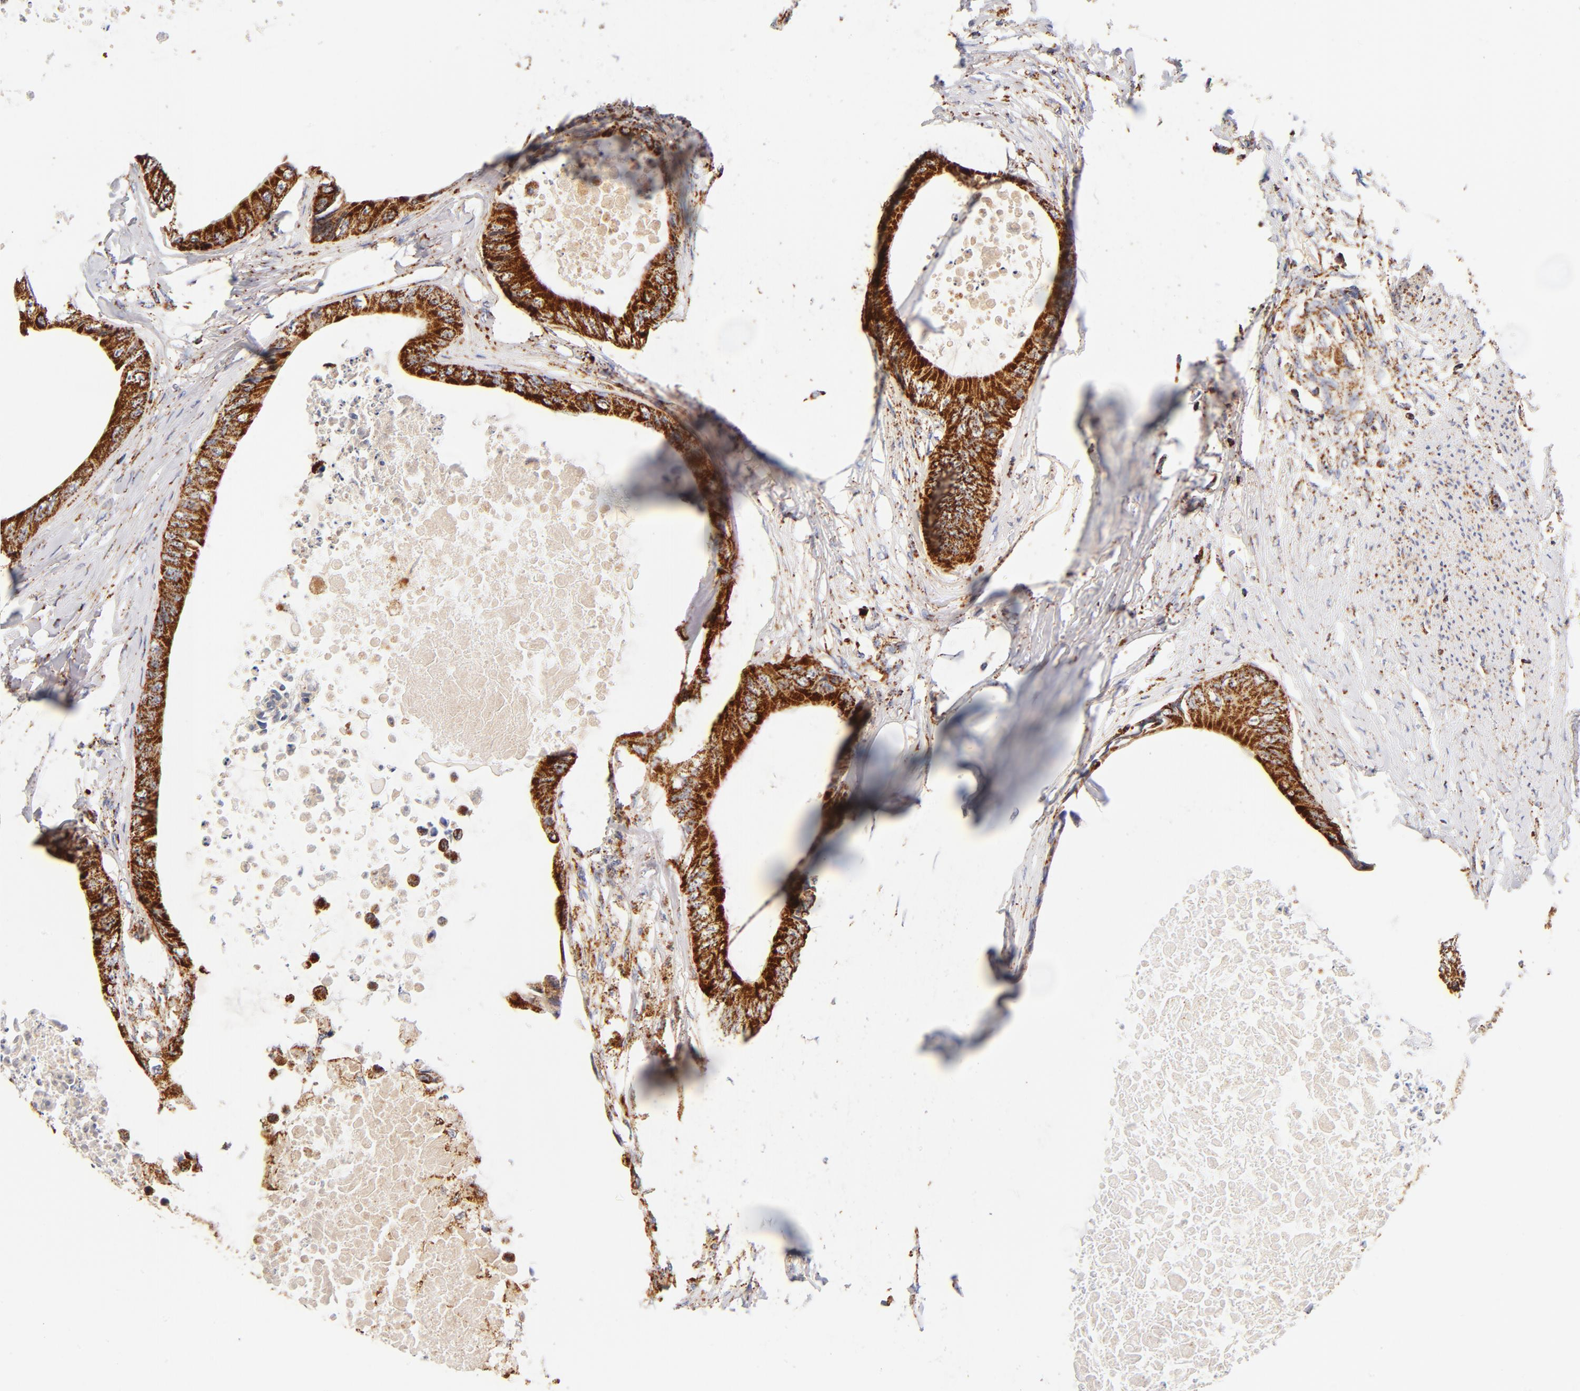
{"staining": {"intensity": "strong", "quantity": ">75%", "location": "cytoplasmic/membranous"}, "tissue": "colorectal cancer", "cell_type": "Tumor cells", "image_type": "cancer", "snomed": [{"axis": "morphology", "description": "Normal tissue, NOS"}, {"axis": "morphology", "description": "Adenocarcinoma, NOS"}, {"axis": "topography", "description": "Rectum"}, {"axis": "topography", "description": "Peripheral nerve tissue"}], "caption": "Colorectal cancer (adenocarcinoma) tissue shows strong cytoplasmic/membranous positivity in about >75% of tumor cells", "gene": "ECHS1", "patient": {"sex": "female", "age": 77}}